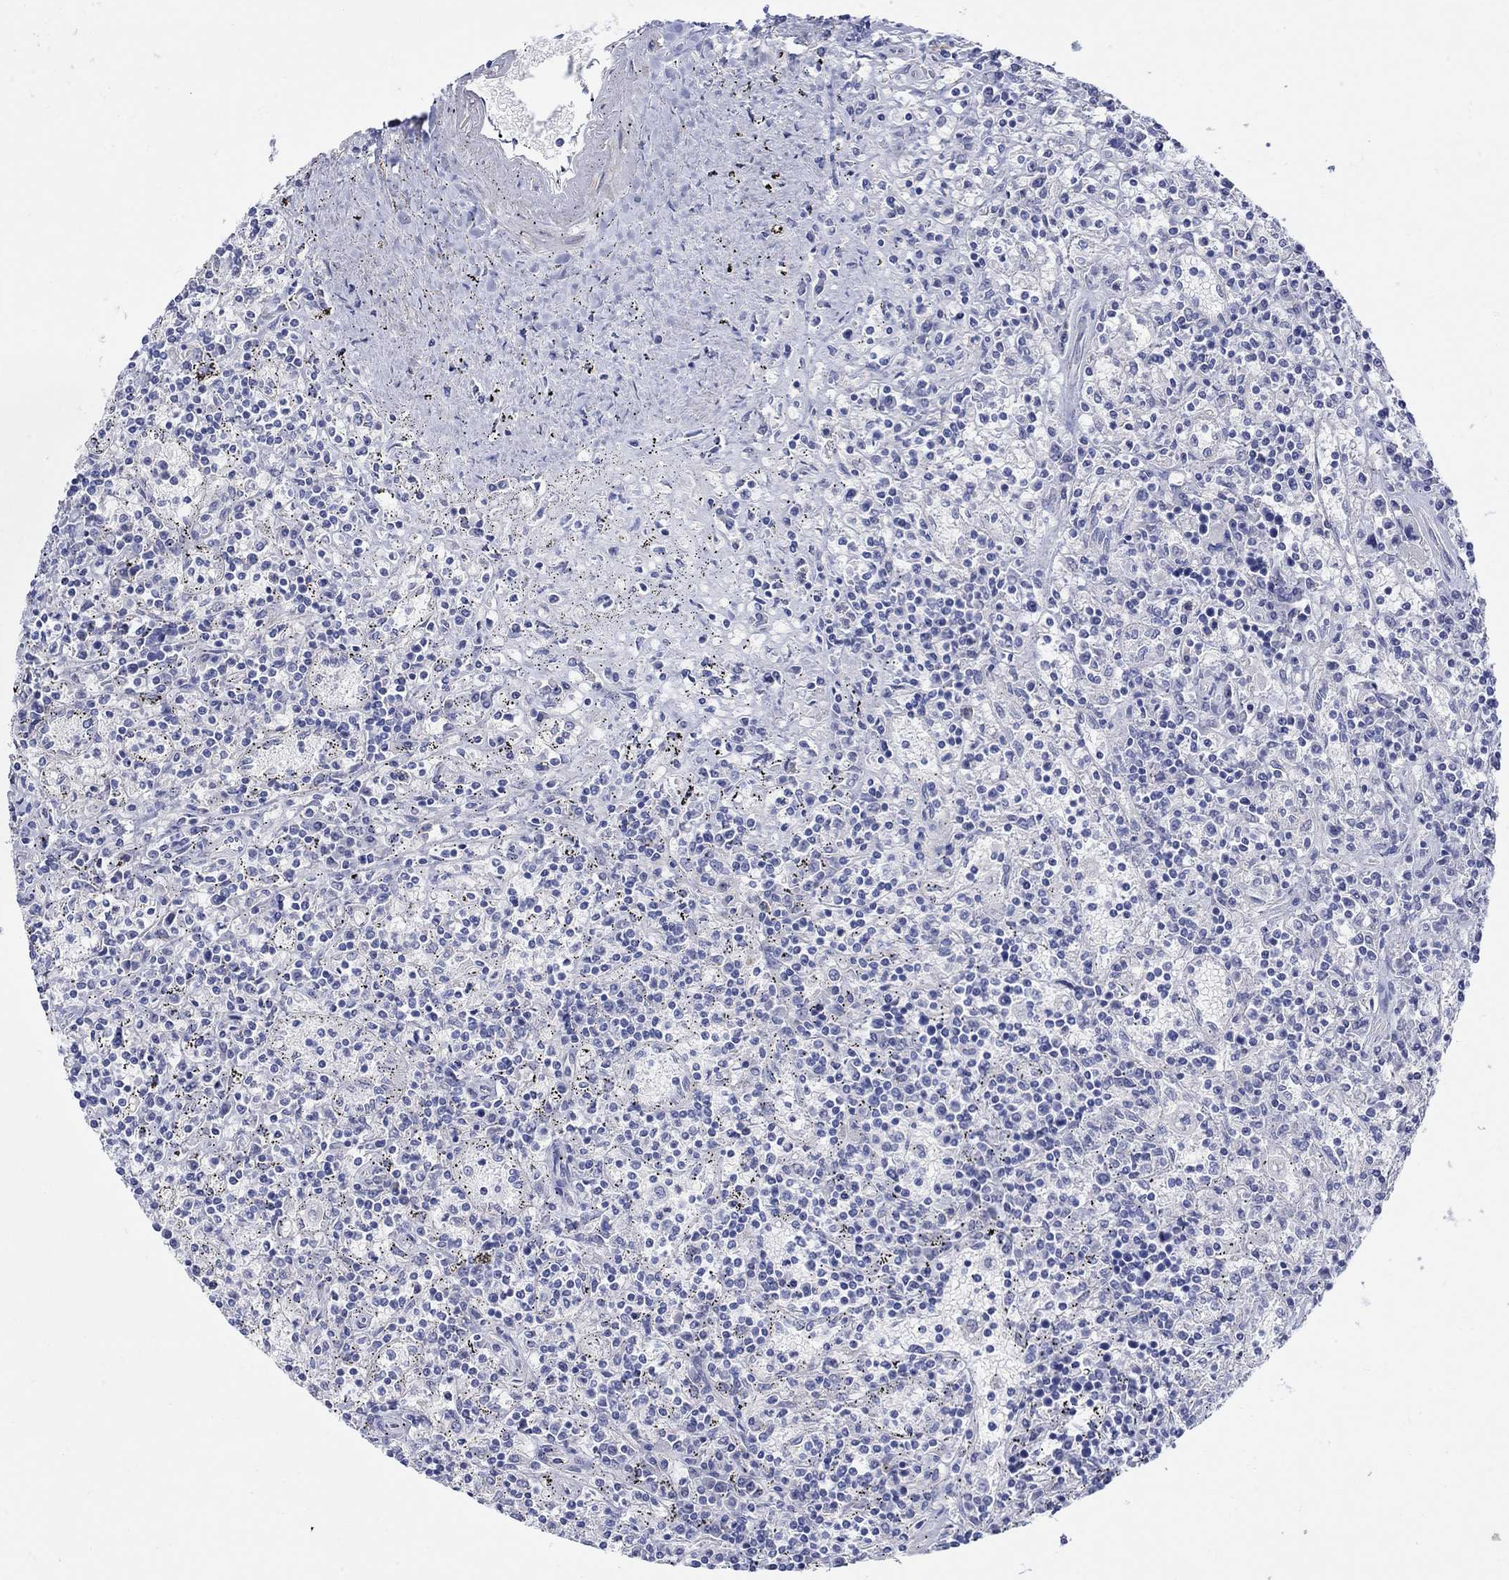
{"staining": {"intensity": "negative", "quantity": "none", "location": "none"}, "tissue": "lymphoma", "cell_type": "Tumor cells", "image_type": "cancer", "snomed": [{"axis": "morphology", "description": "Malignant lymphoma, non-Hodgkin's type, Low grade"}, {"axis": "topography", "description": "Spleen"}], "caption": "IHC of human low-grade malignant lymphoma, non-Hodgkin's type demonstrates no expression in tumor cells.", "gene": "KRT222", "patient": {"sex": "male", "age": 62}}